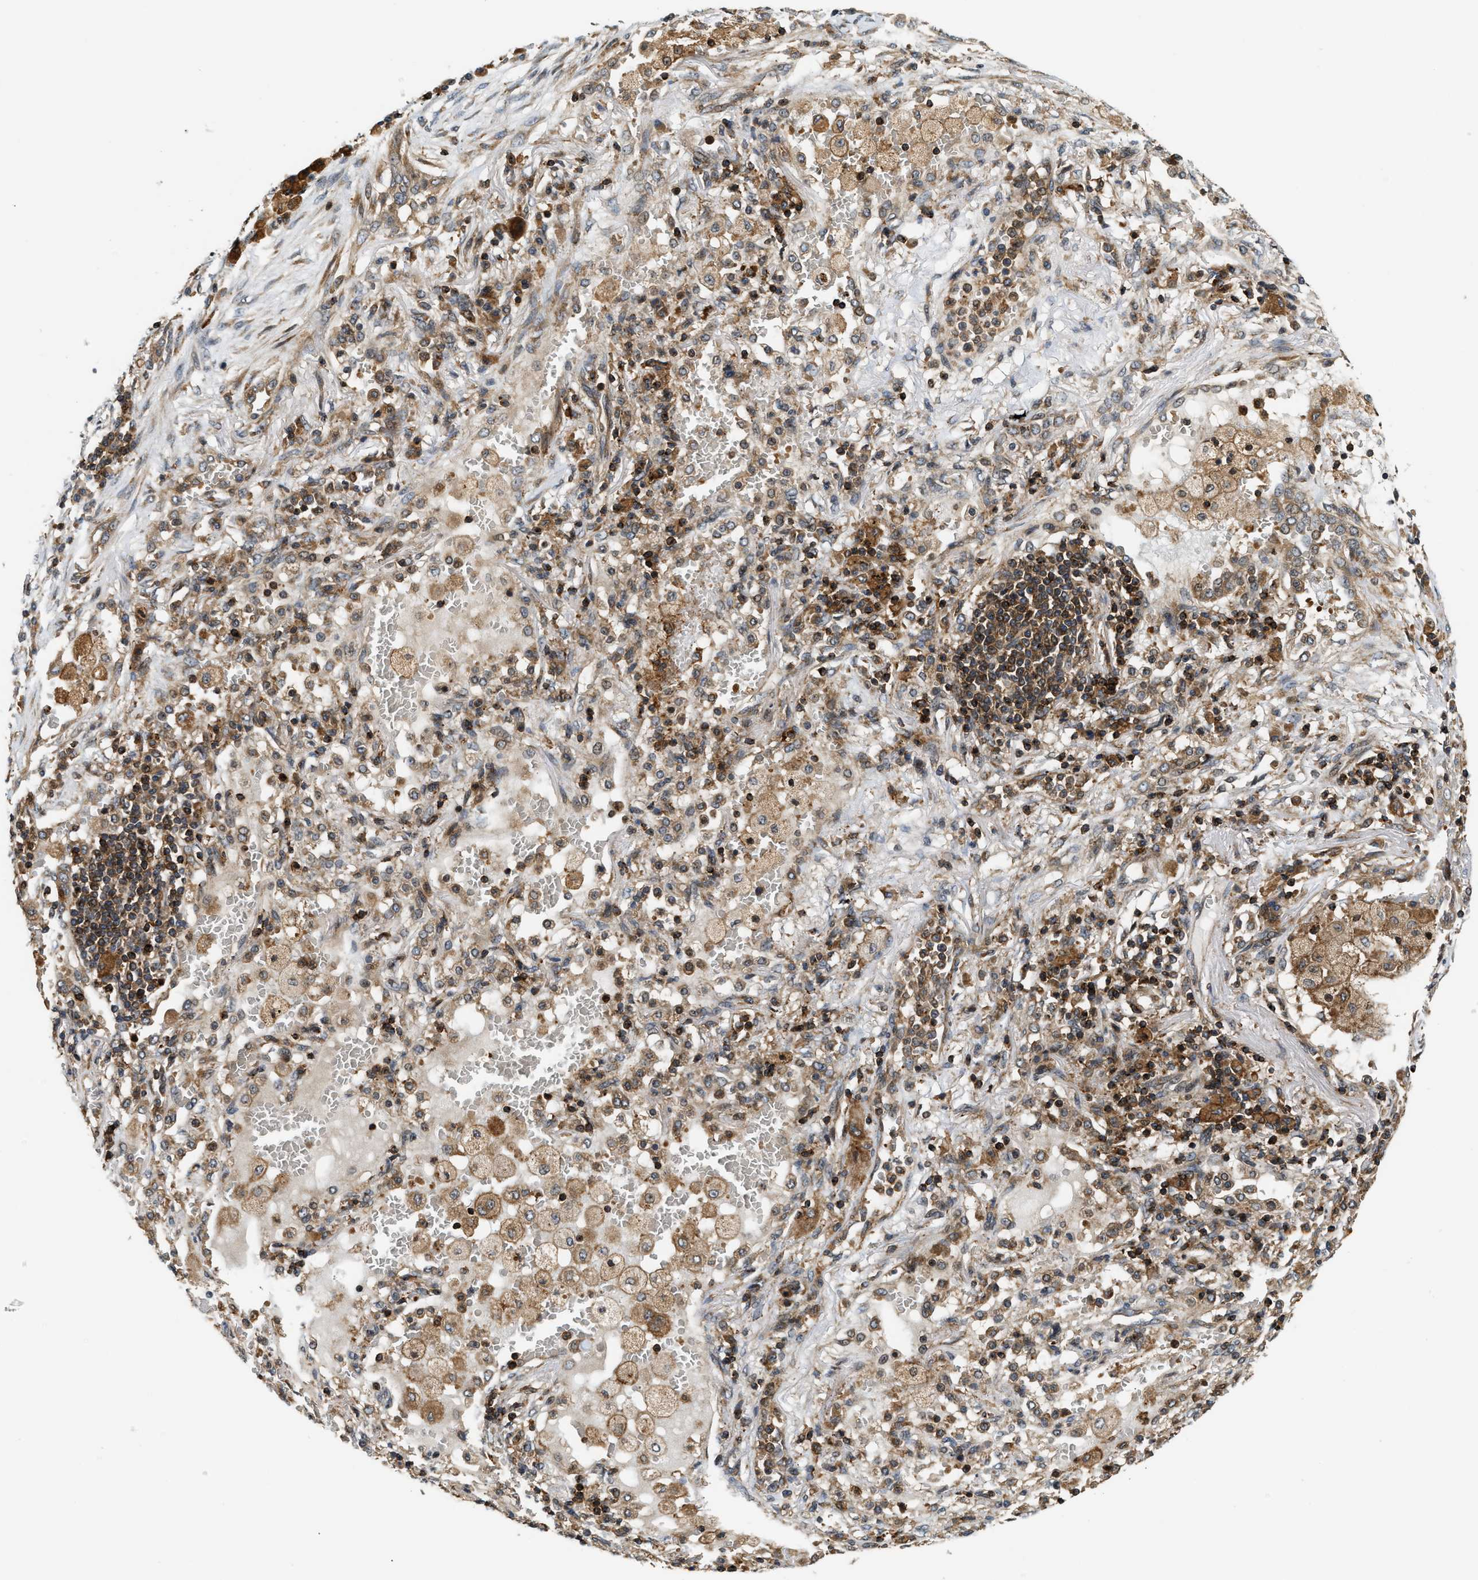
{"staining": {"intensity": "moderate", "quantity": ">75%", "location": "cytoplasmic/membranous"}, "tissue": "lung cancer", "cell_type": "Tumor cells", "image_type": "cancer", "snomed": [{"axis": "morphology", "description": "Squamous cell carcinoma, NOS"}, {"axis": "topography", "description": "Lung"}], "caption": "High-power microscopy captured an immunohistochemistry (IHC) histopathology image of lung cancer (squamous cell carcinoma), revealing moderate cytoplasmic/membranous staining in approximately >75% of tumor cells.", "gene": "SNX5", "patient": {"sex": "male", "age": 61}}